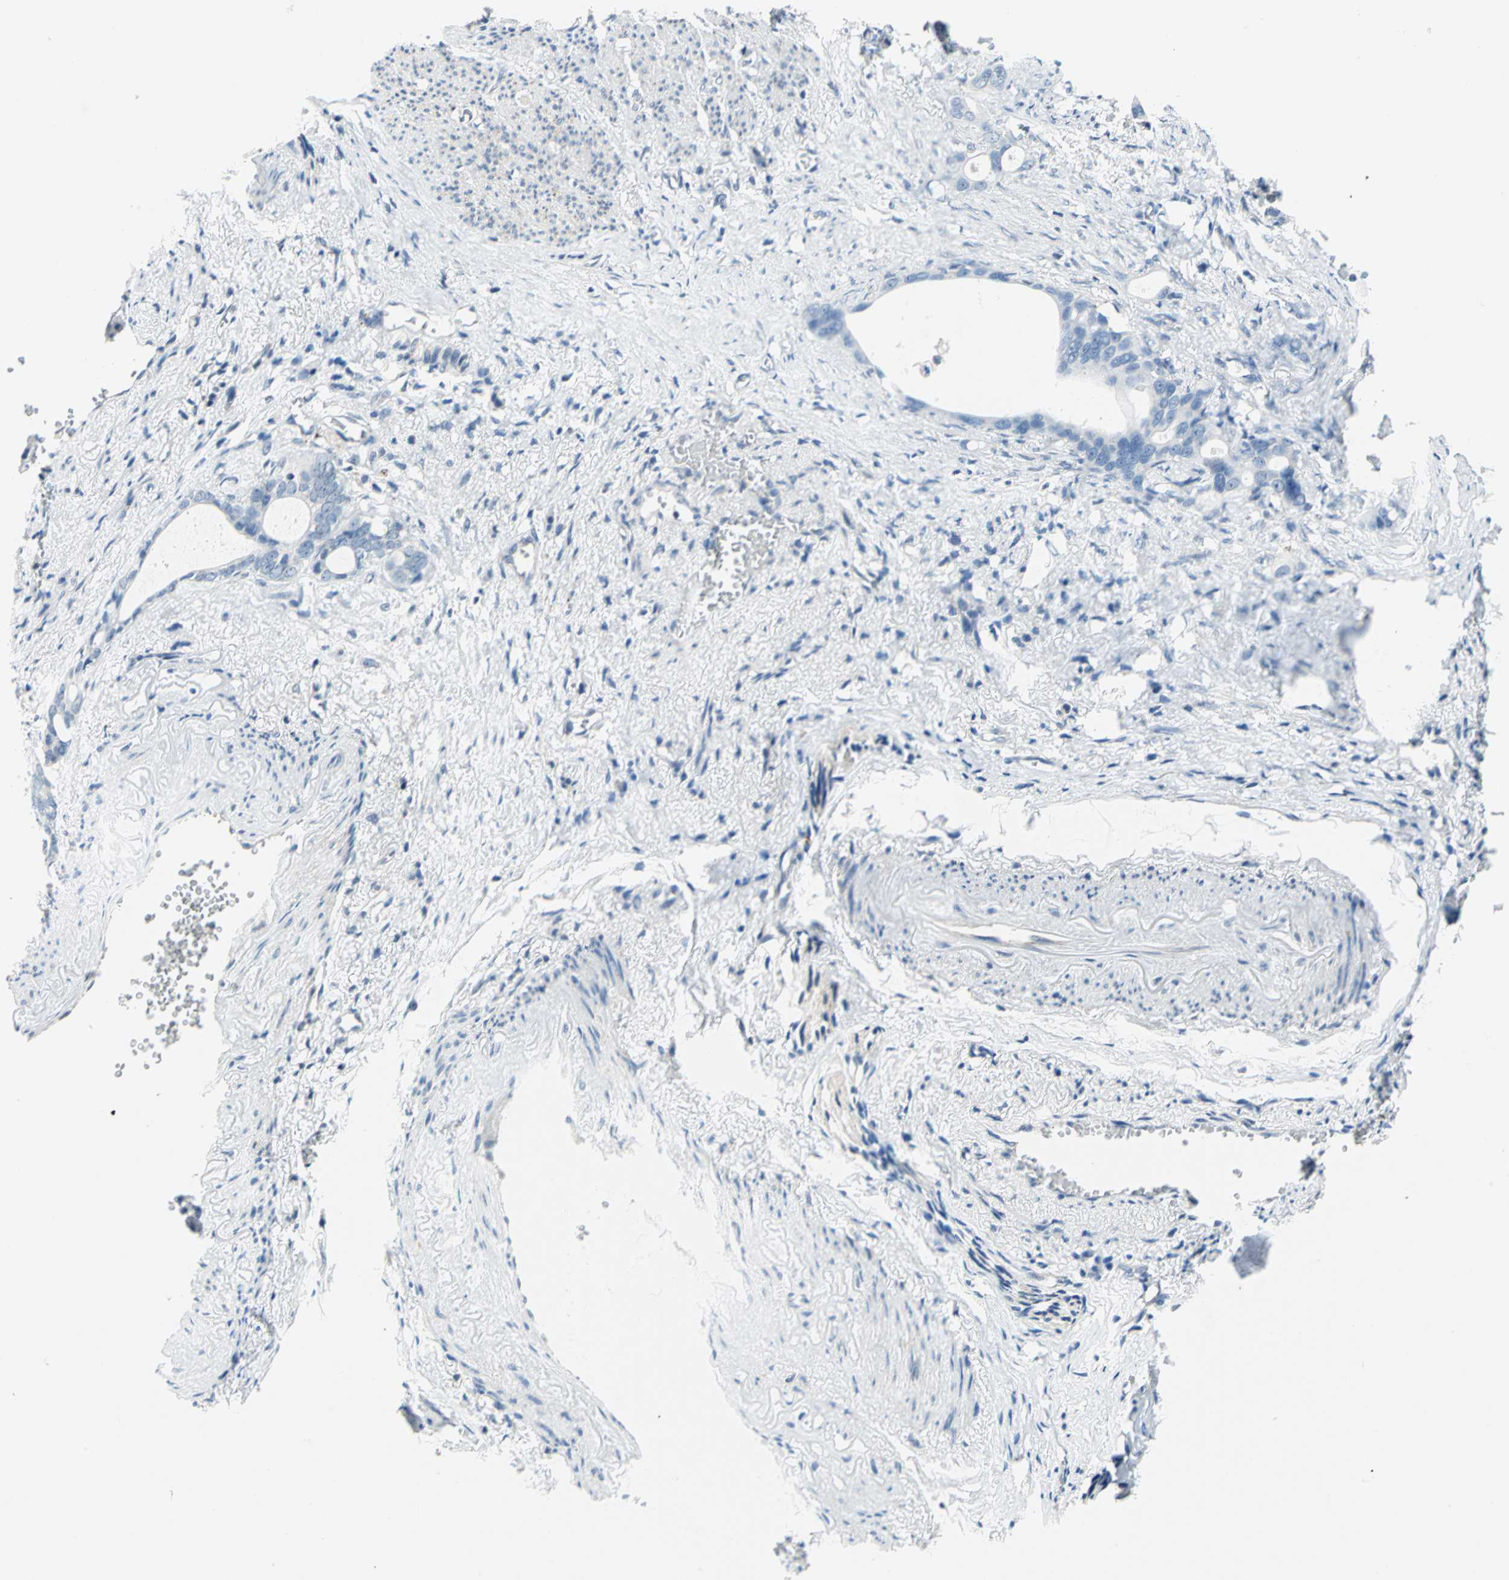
{"staining": {"intensity": "negative", "quantity": "none", "location": "none"}, "tissue": "stomach cancer", "cell_type": "Tumor cells", "image_type": "cancer", "snomed": [{"axis": "morphology", "description": "Adenocarcinoma, NOS"}, {"axis": "topography", "description": "Stomach"}], "caption": "Tumor cells show no significant protein staining in stomach adenocarcinoma.", "gene": "PIN1", "patient": {"sex": "female", "age": 75}}